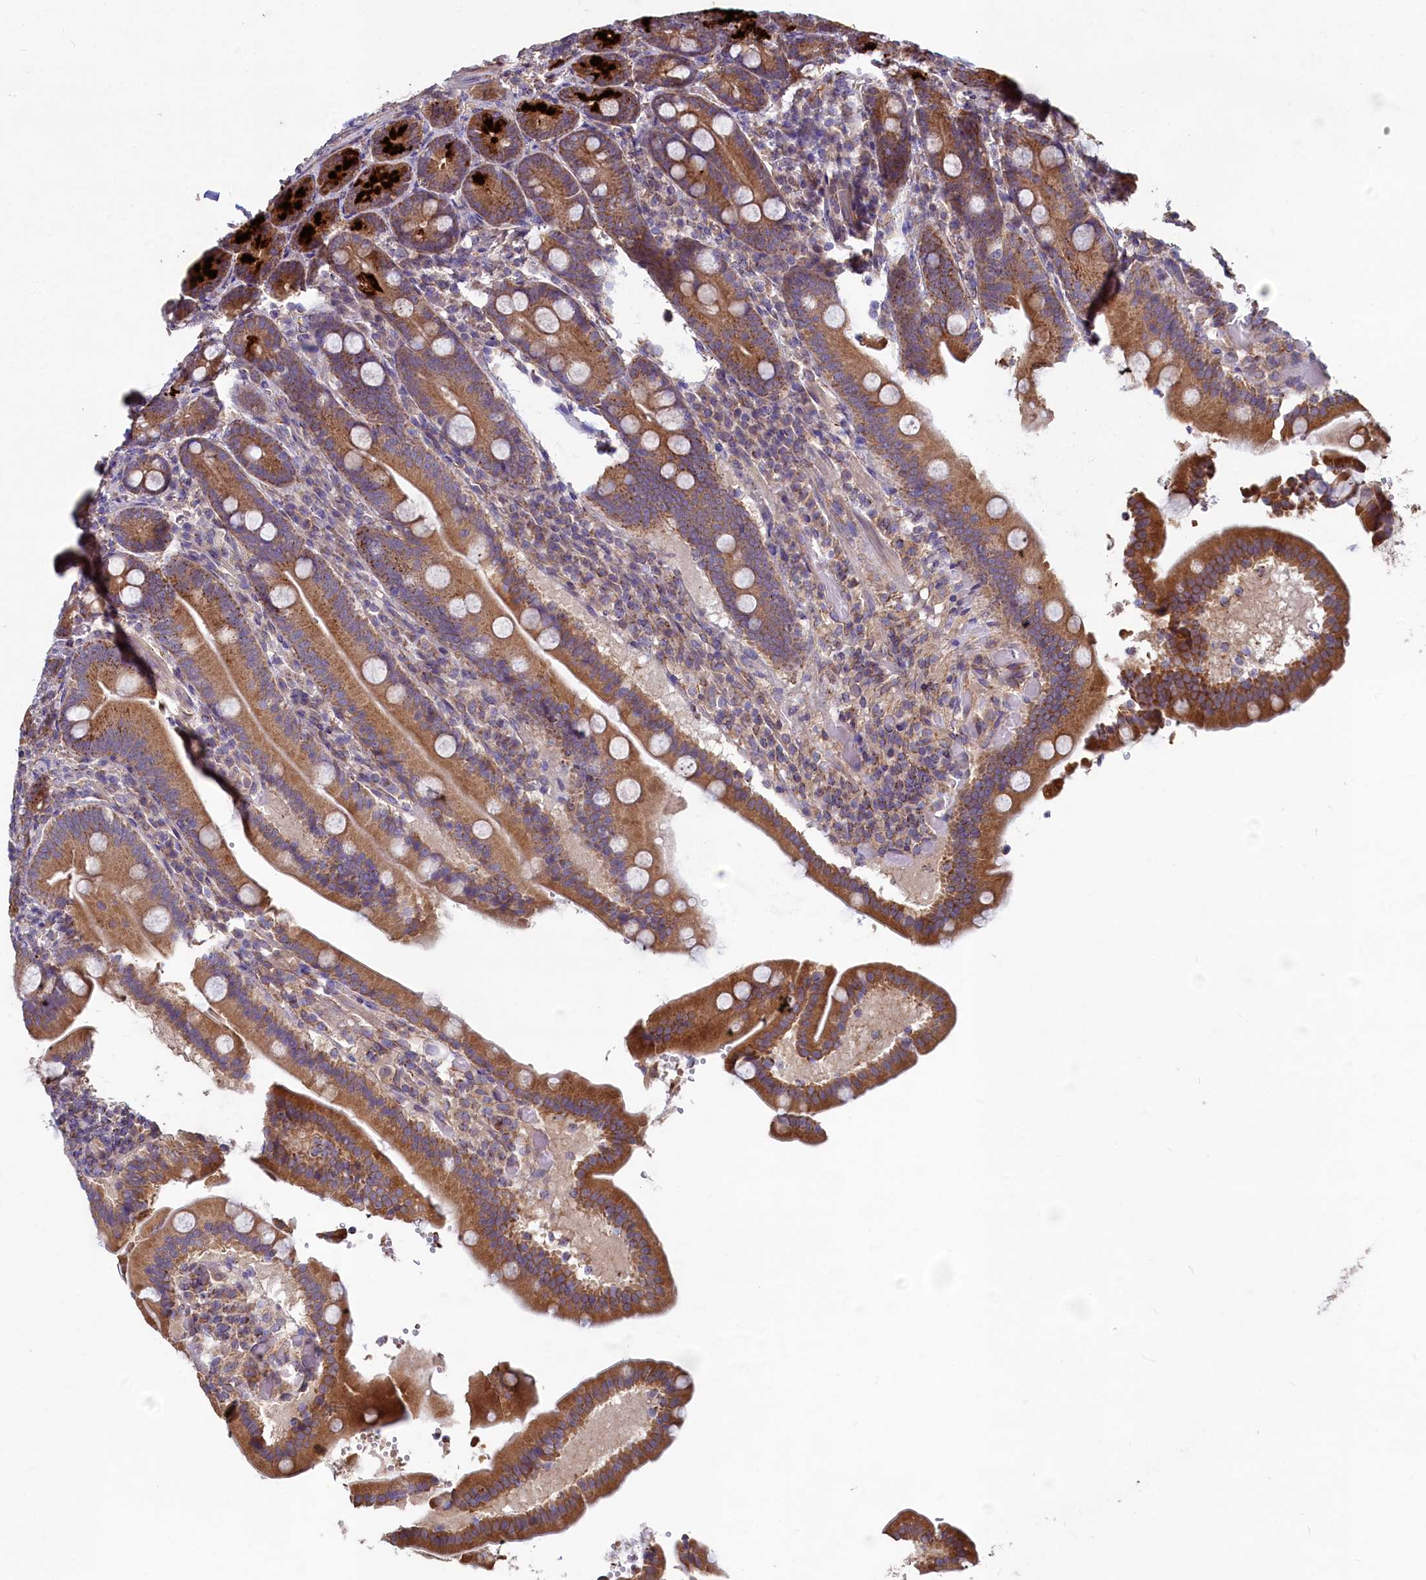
{"staining": {"intensity": "moderate", "quantity": ">75%", "location": "cytoplasmic/membranous"}, "tissue": "duodenum", "cell_type": "Glandular cells", "image_type": "normal", "snomed": [{"axis": "morphology", "description": "Normal tissue, NOS"}, {"axis": "topography", "description": "Duodenum"}], "caption": "A brown stain highlights moderate cytoplasmic/membranous positivity of a protein in glandular cells of normal duodenum. The protein is stained brown, and the nuclei are stained in blue (DAB IHC with brightfield microscopy, high magnification).", "gene": "SPATA2L", "patient": {"sex": "female", "age": 62}}